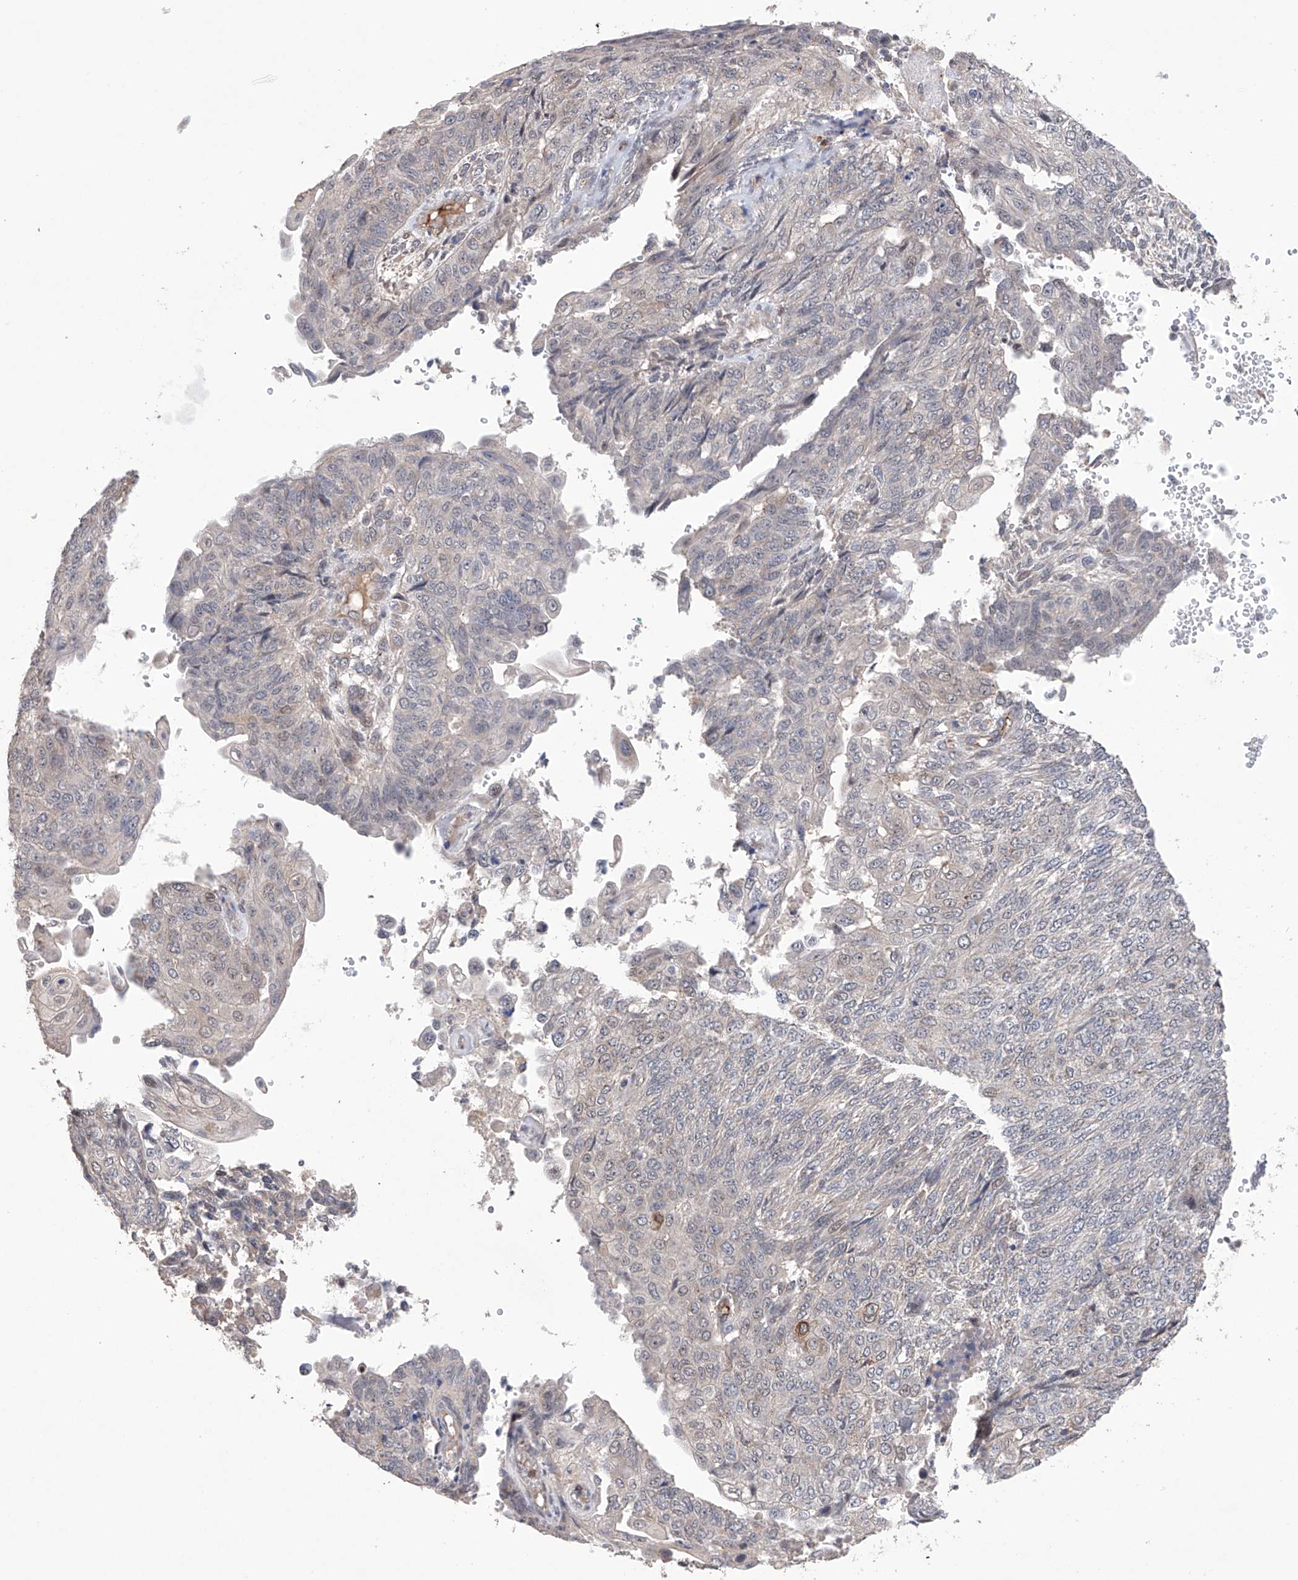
{"staining": {"intensity": "weak", "quantity": "<25%", "location": "cytoplasmic/membranous,nuclear"}, "tissue": "endometrial cancer", "cell_type": "Tumor cells", "image_type": "cancer", "snomed": [{"axis": "morphology", "description": "Adenocarcinoma, NOS"}, {"axis": "topography", "description": "Endometrium"}], "caption": "High magnification brightfield microscopy of endometrial cancer (adenocarcinoma) stained with DAB (3,3'-diaminobenzidine) (brown) and counterstained with hematoxylin (blue): tumor cells show no significant positivity.", "gene": "AFG1L", "patient": {"sex": "female", "age": 32}}